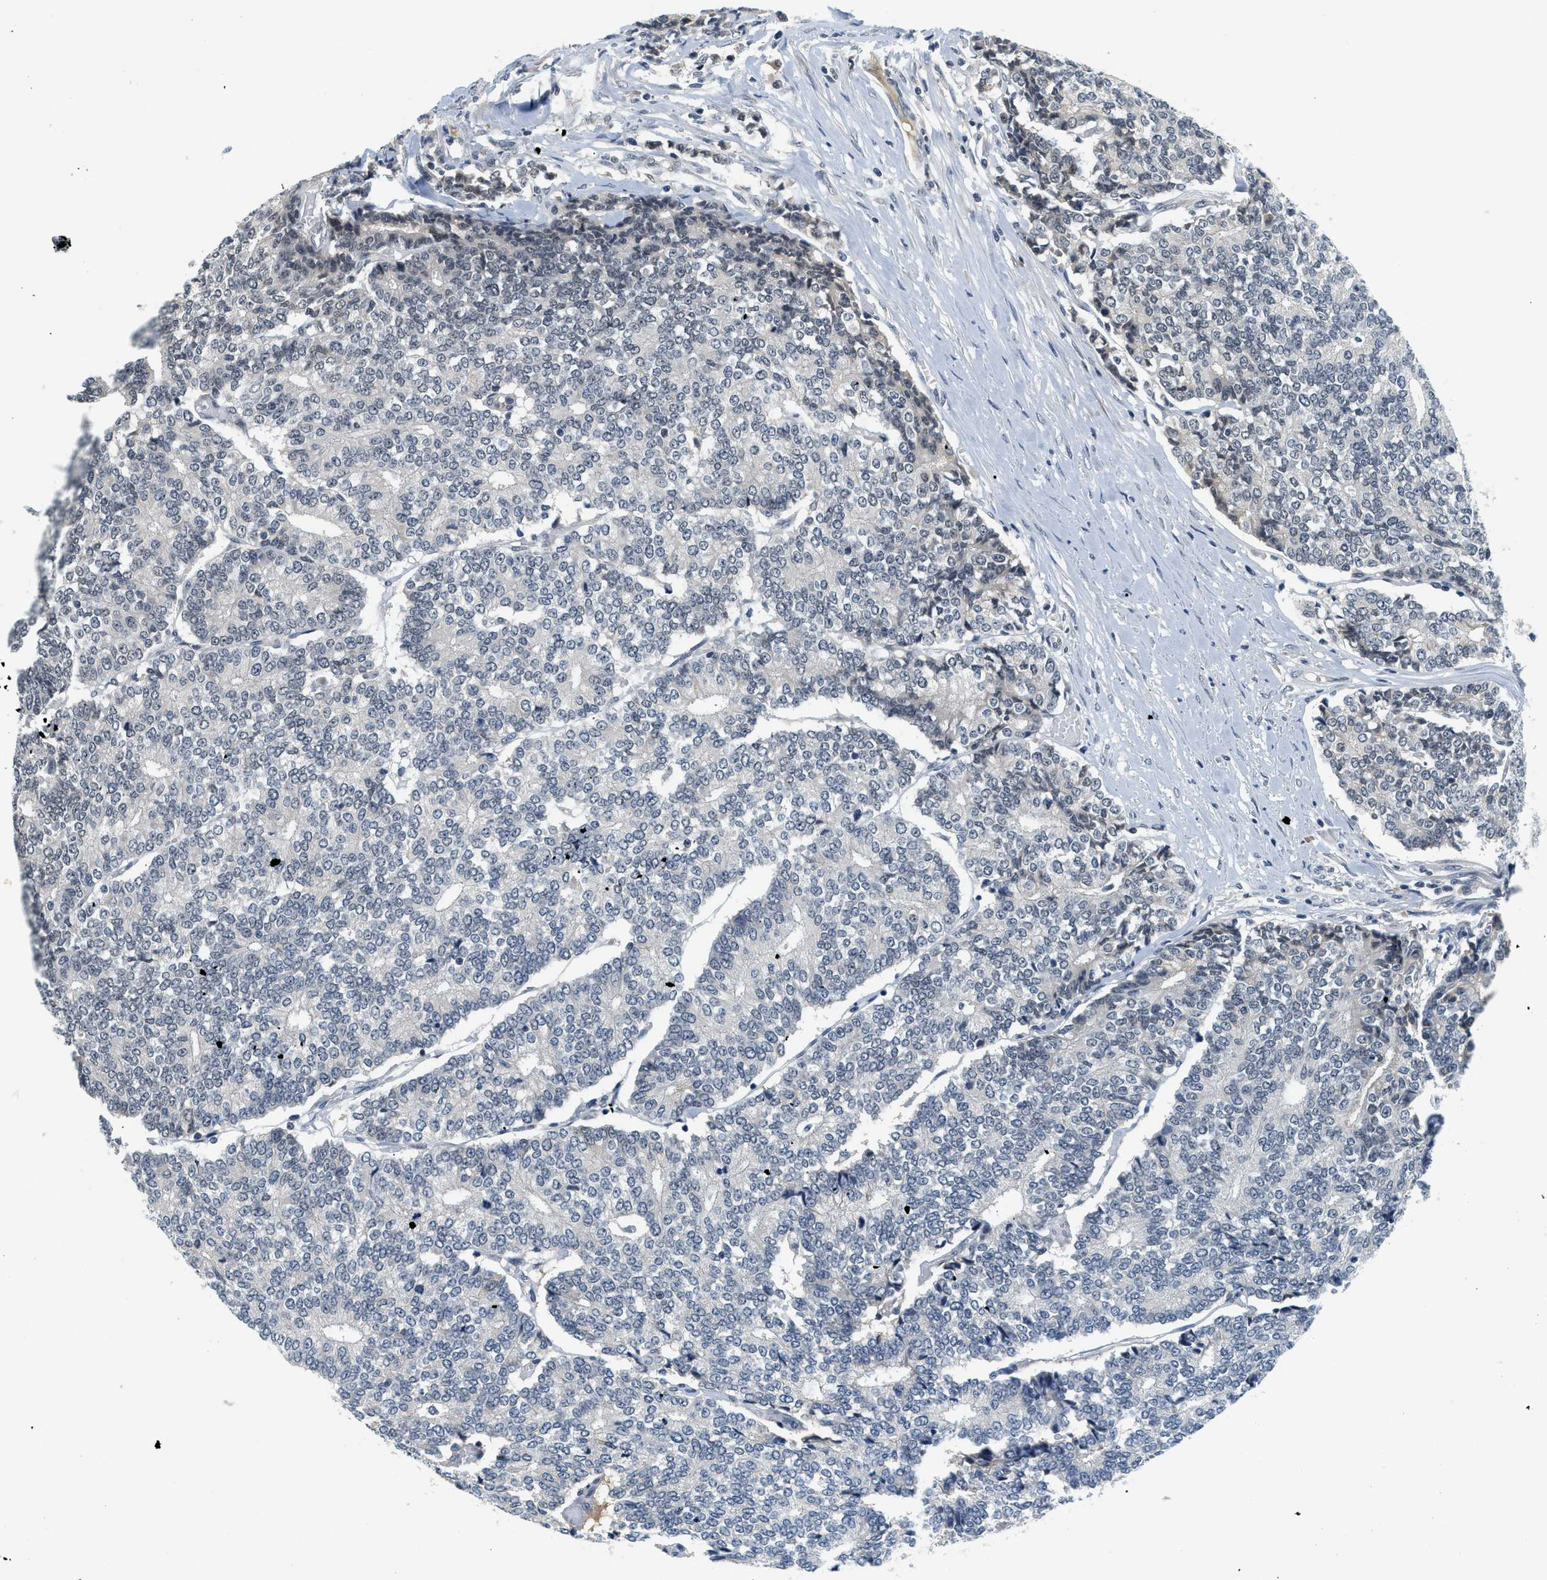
{"staining": {"intensity": "negative", "quantity": "none", "location": "none"}, "tissue": "prostate cancer", "cell_type": "Tumor cells", "image_type": "cancer", "snomed": [{"axis": "morphology", "description": "Normal tissue, NOS"}, {"axis": "morphology", "description": "Adenocarcinoma, High grade"}, {"axis": "topography", "description": "Prostate"}, {"axis": "topography", "description": "Seminal veicle"}], "caption": "Prostate high-grade adenocarcinoma was stained to show a protein in brown. There is no significant expression in tumor cells. Nuclei are stained in blue.", "gene": "MZF1", "patient": {"sex": "male", "age": 55}}